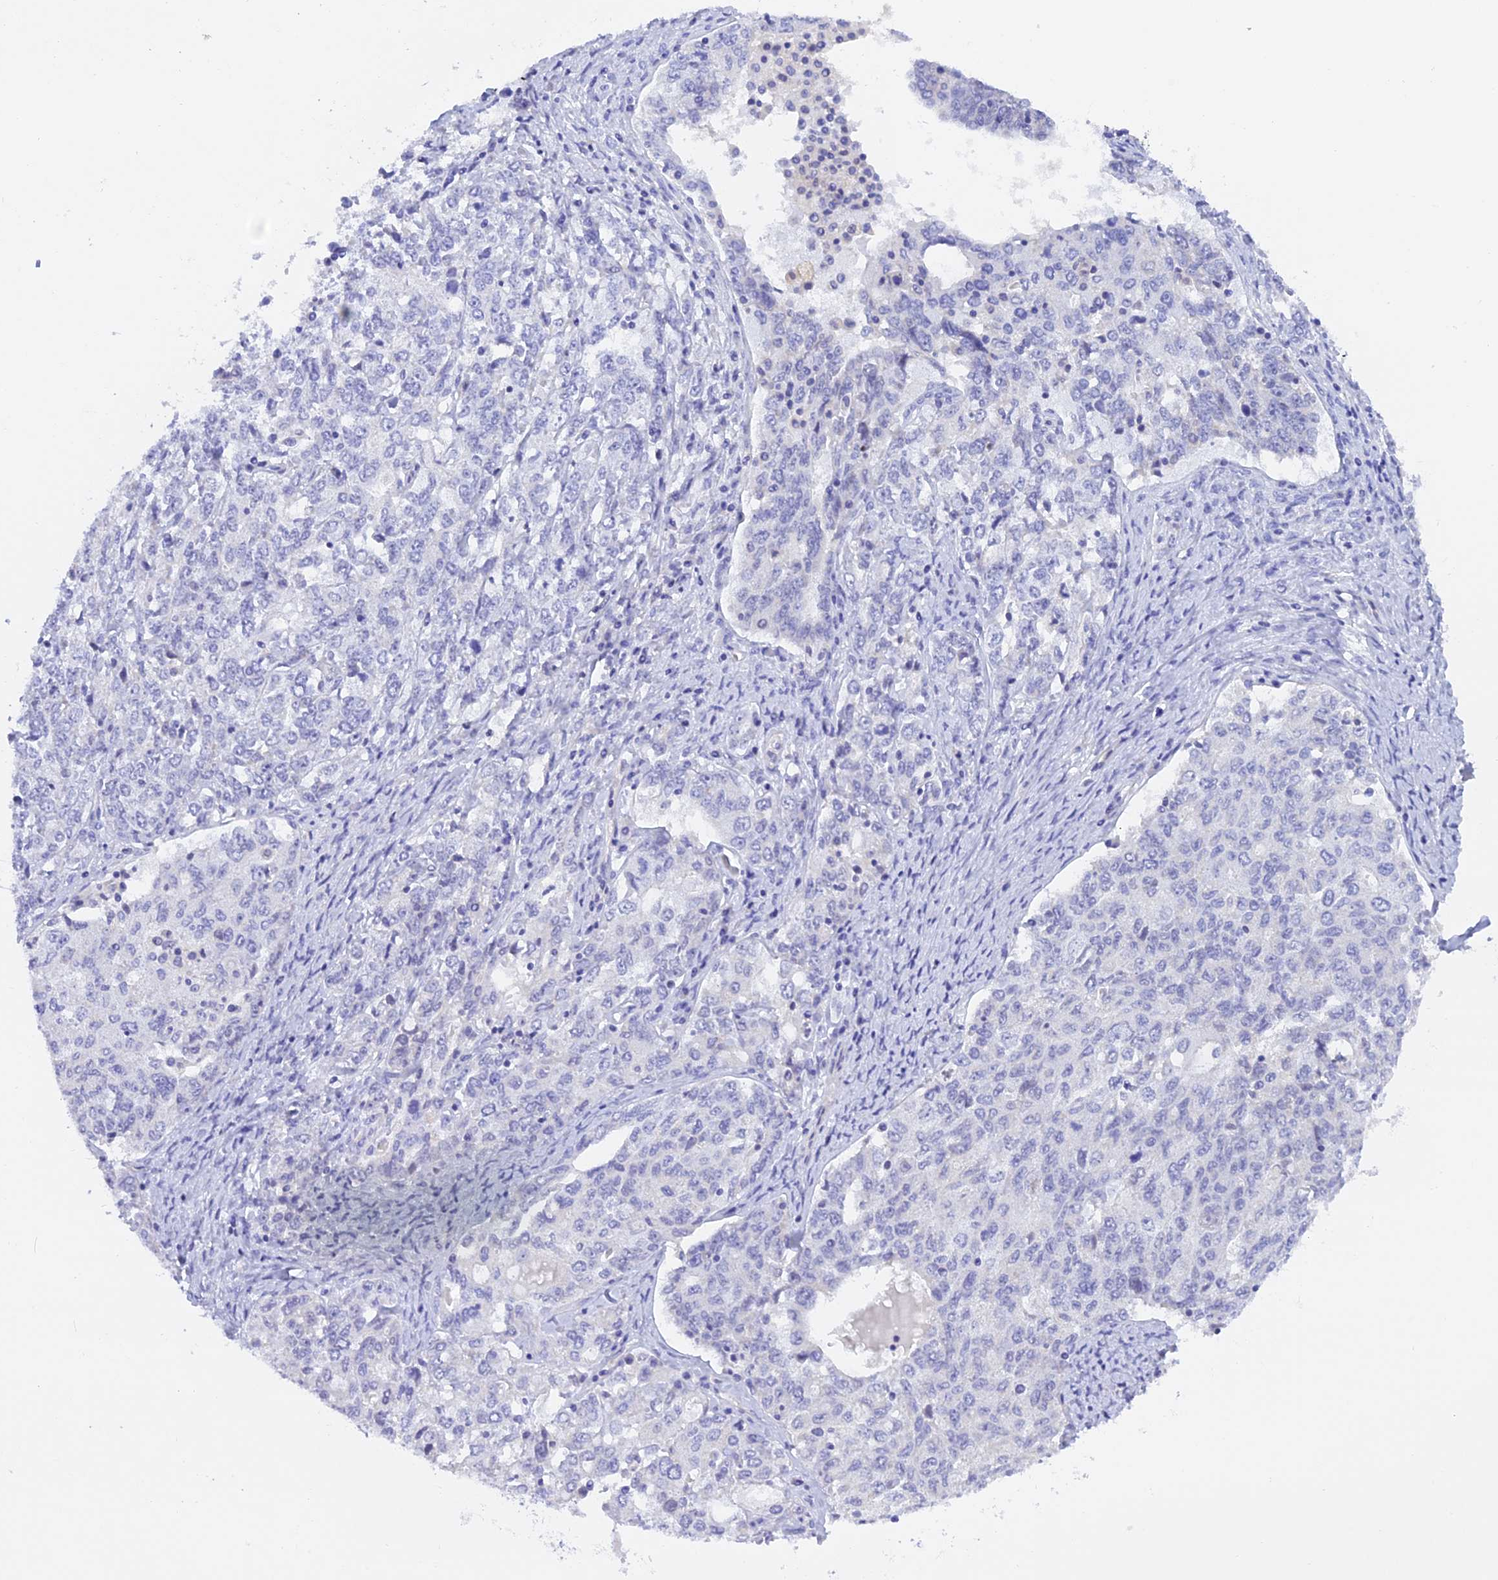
{"staining": {"intensity": "negative", "quantity": "none", "location": "none"}, "tissue": "ovarian cancer", "cell_type": "Tumor cells", "image_type": "cancer", "snomed": [{"axis": "morphology", "description": "Carcinoma, endometroid"}, {"axis": "topography", "description": "Ovary"}], "caption": "Endometroid carcinoma (ovarian) was stained to show a protein in brown. There is no significant expression in tumor cells.", "gene": "C17orf67", "patient": {"sex": "female", "age": 62}}